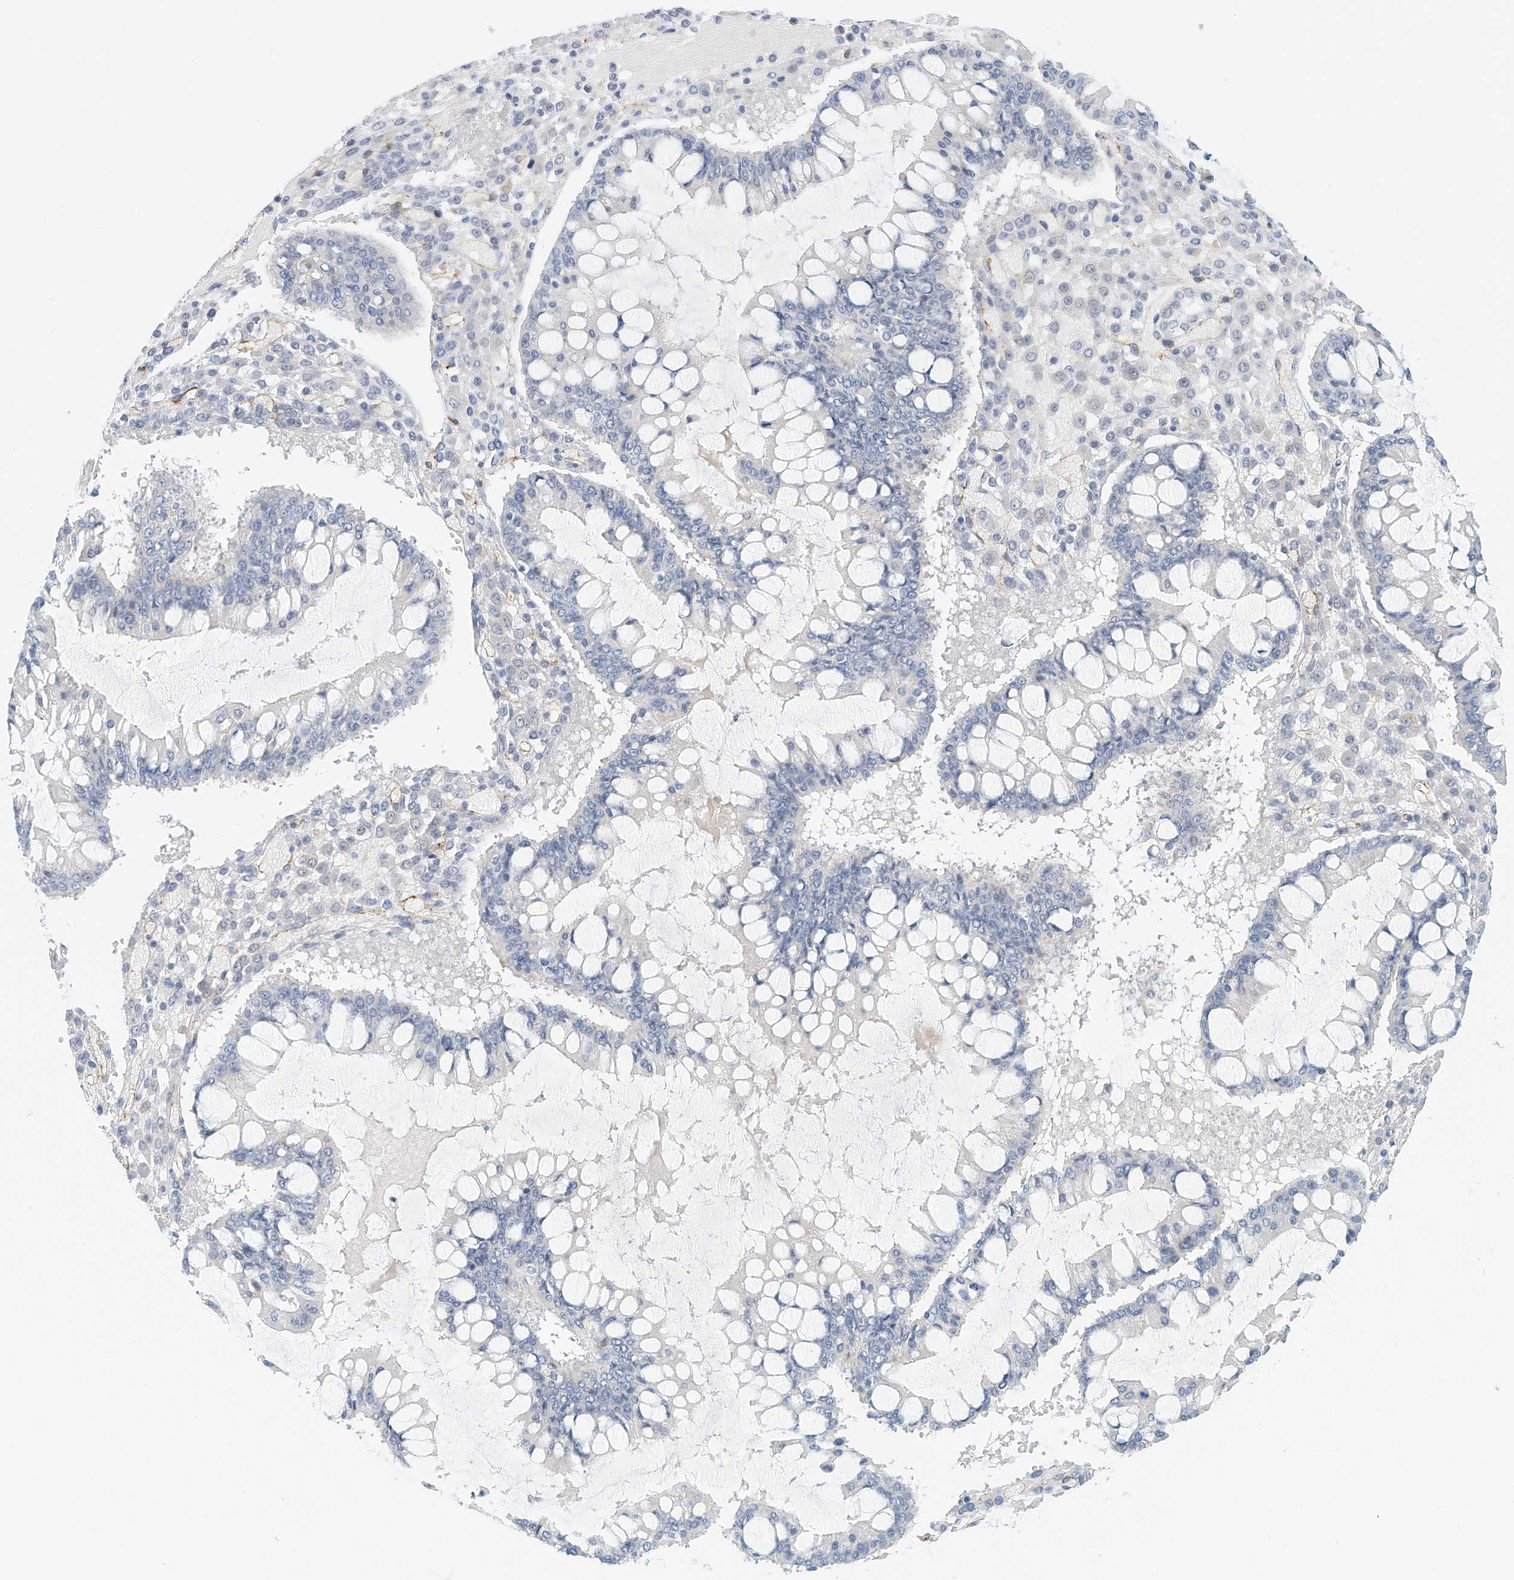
{"staining": {"intensity": "negative", "quantity": "none", "location": "none"}, "tissue": "ovarian cancer", "cell_type": "Tumor cells", "image_type": "cancer", "snomed": [{"axis": "morphology", "description": "Cystadenocarcinoma, mucinous, NOS"}, {"axis": "topography", "description": "Ovary"}], "caption": "Image shows no protein expression in tumor cells of mucinous cystadenocarcinoma (ovarian) tissue. (DAB (3,3'-diaminobenzidine) IHC, high magnification).", "gene": "ARHGAP28", "patient": {"sex": "female", "age": 73}}